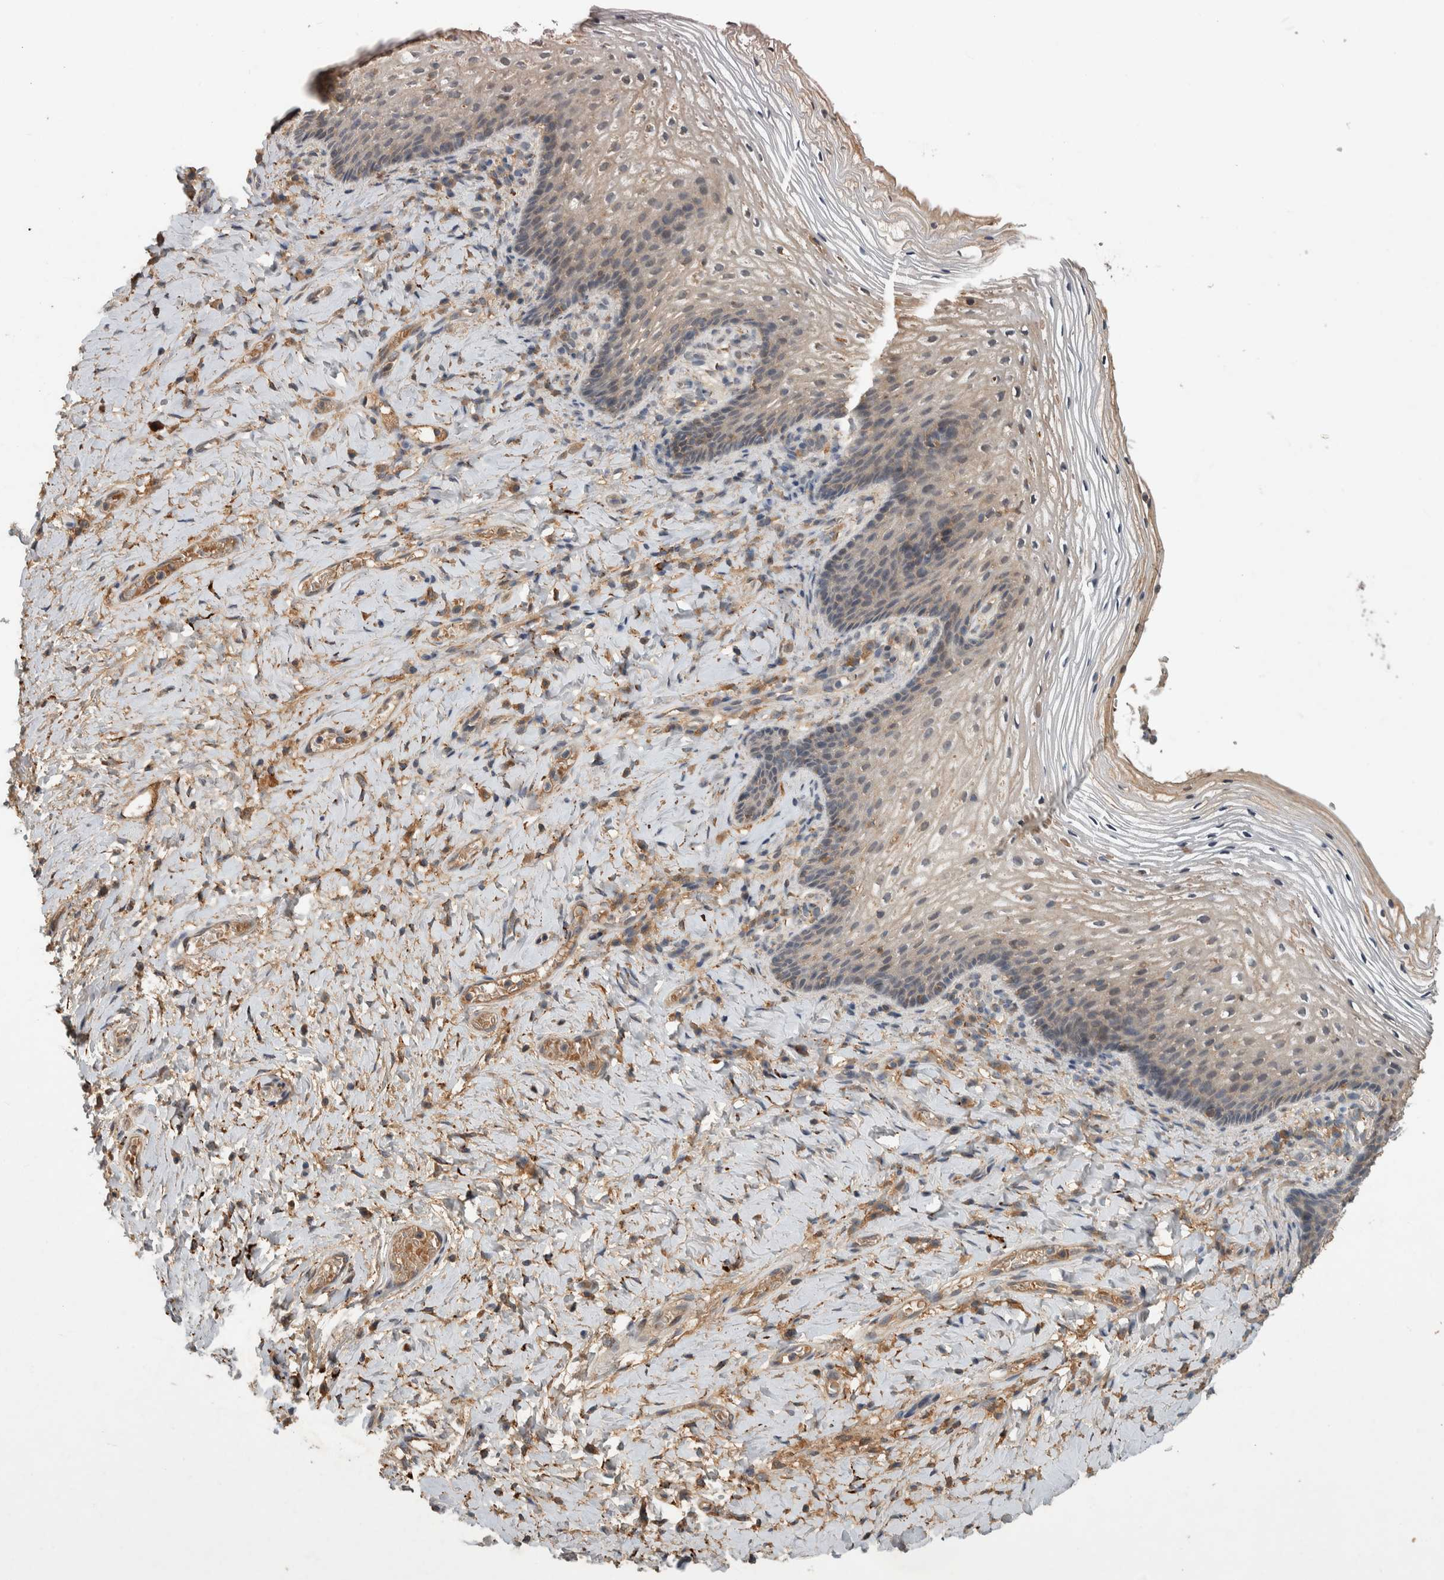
{"staining": {"intensity": "weak", "quantity": "<25%", "location": "cytoplasmic/membranous"}, "tissue": "vagina", "cell_type": "Squamous epithelial cells", "image_type": "normal", "snomed": [{"axis": "morphology", "description": "Normal tissue, NOS"}, {"axis": "topography", "description": "Vagina"}], "caption": "Photomicrograph shows no significant protein expression in squamous epithelial cells of benign vagina.", "gene": "CHRM3", "patient": {"sex": "female", "age": 60}}